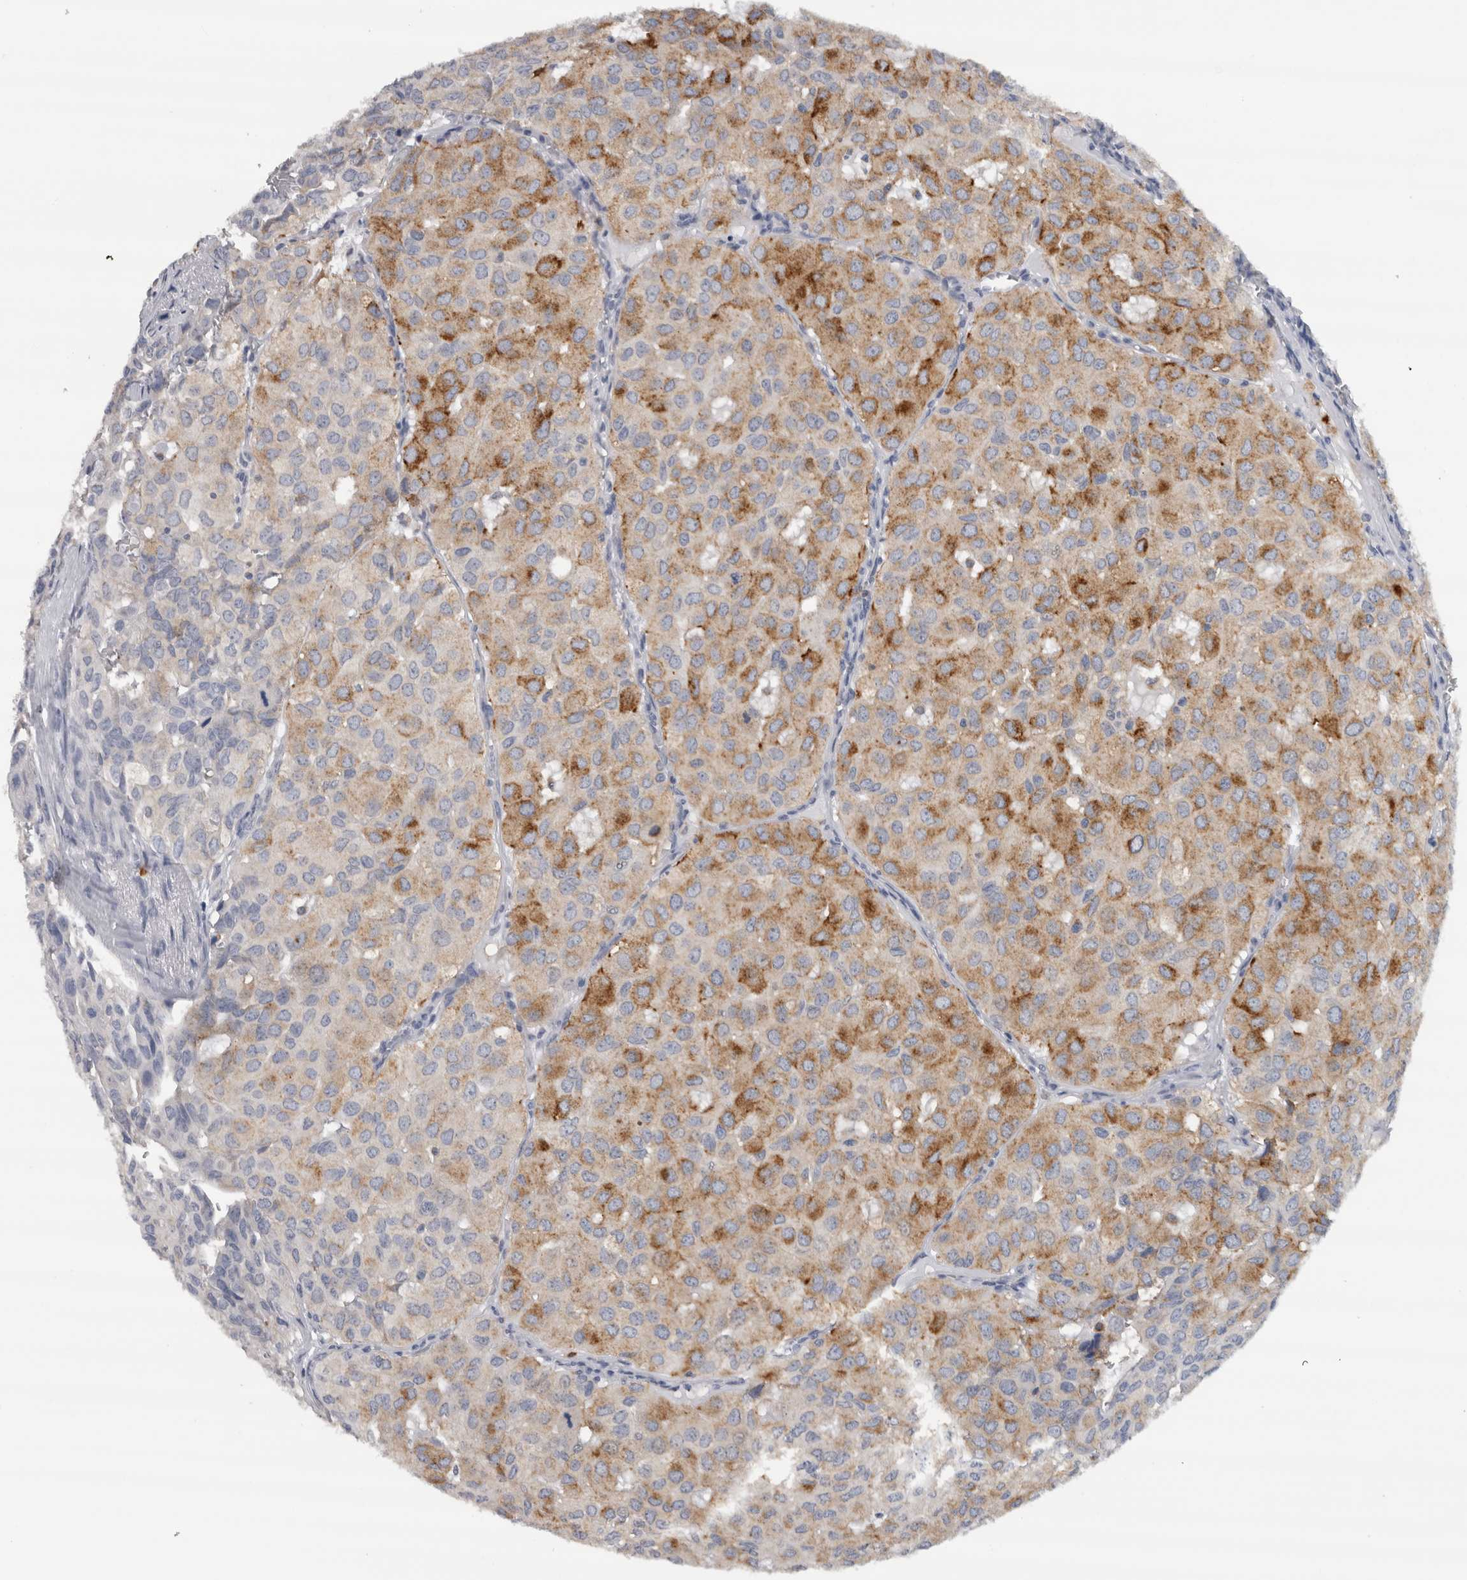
{"staining": {"intensity": "moderate", "quantity": ">75%", "location": "cytoplasmic/membranous"}, "tissue": "head and neck cancer", "cell_type": "Tumor cells", "image_type": "cancer", "snomed": [{"axis": "morphology", "description": "Adenocarcinoma, NOS"}, {"axis": "topography", "description": "Salivary gland, NOS"}, {"axis": "topography", "description": "Head-Neck"}], "caption": "Immunohistochemistry staining of head and neck adenocarcinoma, which reveals medium levels of moderate cytoplasmic/membranous expression in approximately >75% of tumor cells indicating moderate cytoplasmic/membranous protein positivity. The staining was performed using DAB (brown) for protein detection and nuclei were counterstained in hematoxylin (blue).", "gene": "CD63", "patient": {"sex": "female", "age": 76}}